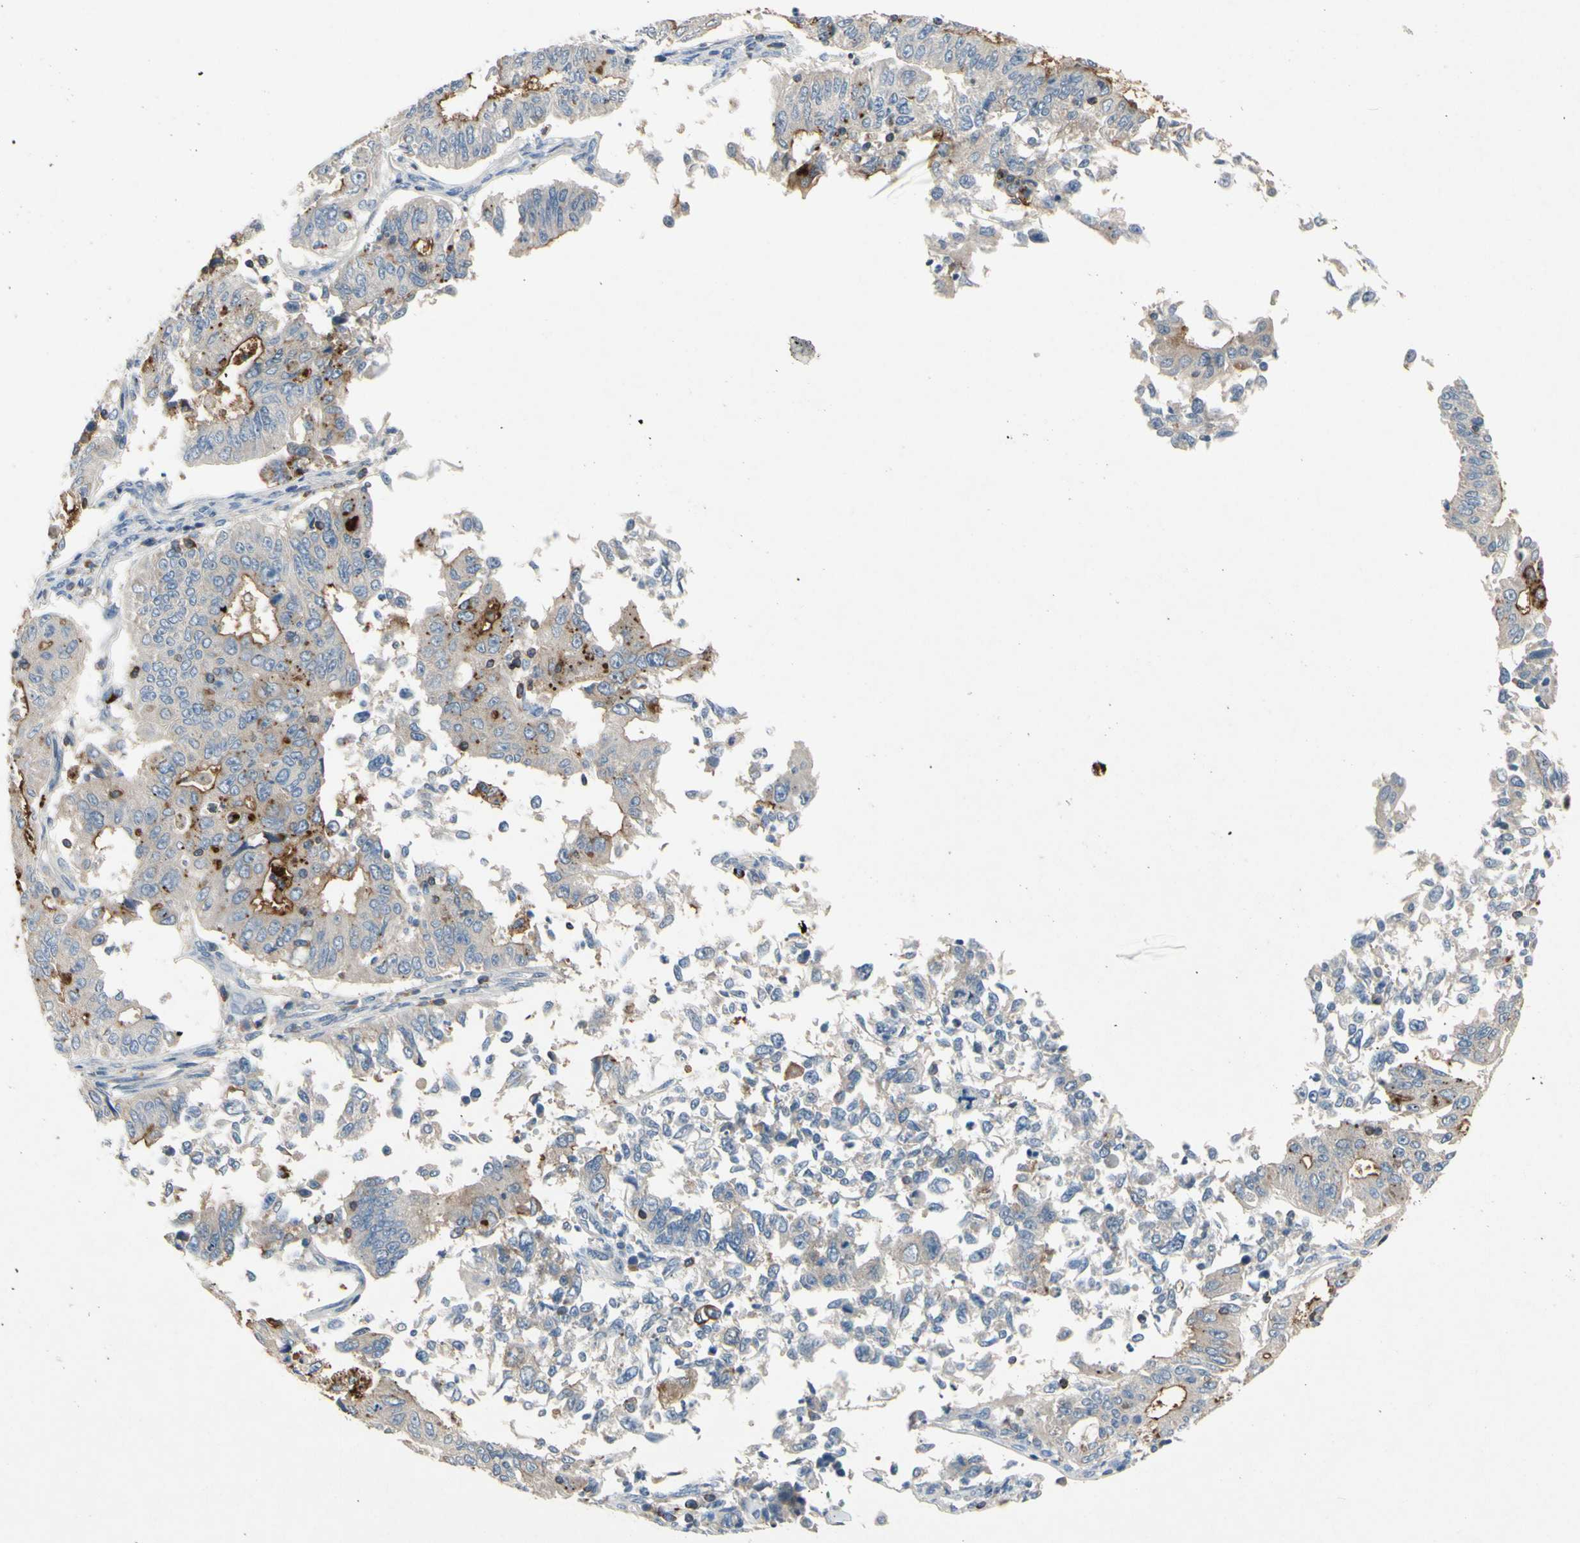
{"staining": {"intensity": "weak", "quantity": ">75%", "location": "cytoplasmic/membranous"}, "tissue": "endometrial cancer", "cell_type": "Tumor cells", "image_type": "cancer", "snomed": [{"axis": "morphology", "description": "Adenocarcinoma, NOS"}, {"axis": "topography", "description": "Endometrium"}], "caption": "Tumor cells display low levels of weak cytoplasmic/membranous positivity in approximately >75% of cells in human endometrial adenocarcinoma.", "gene": "MUC1", "patient": {"sex": "female", "age": 42}}